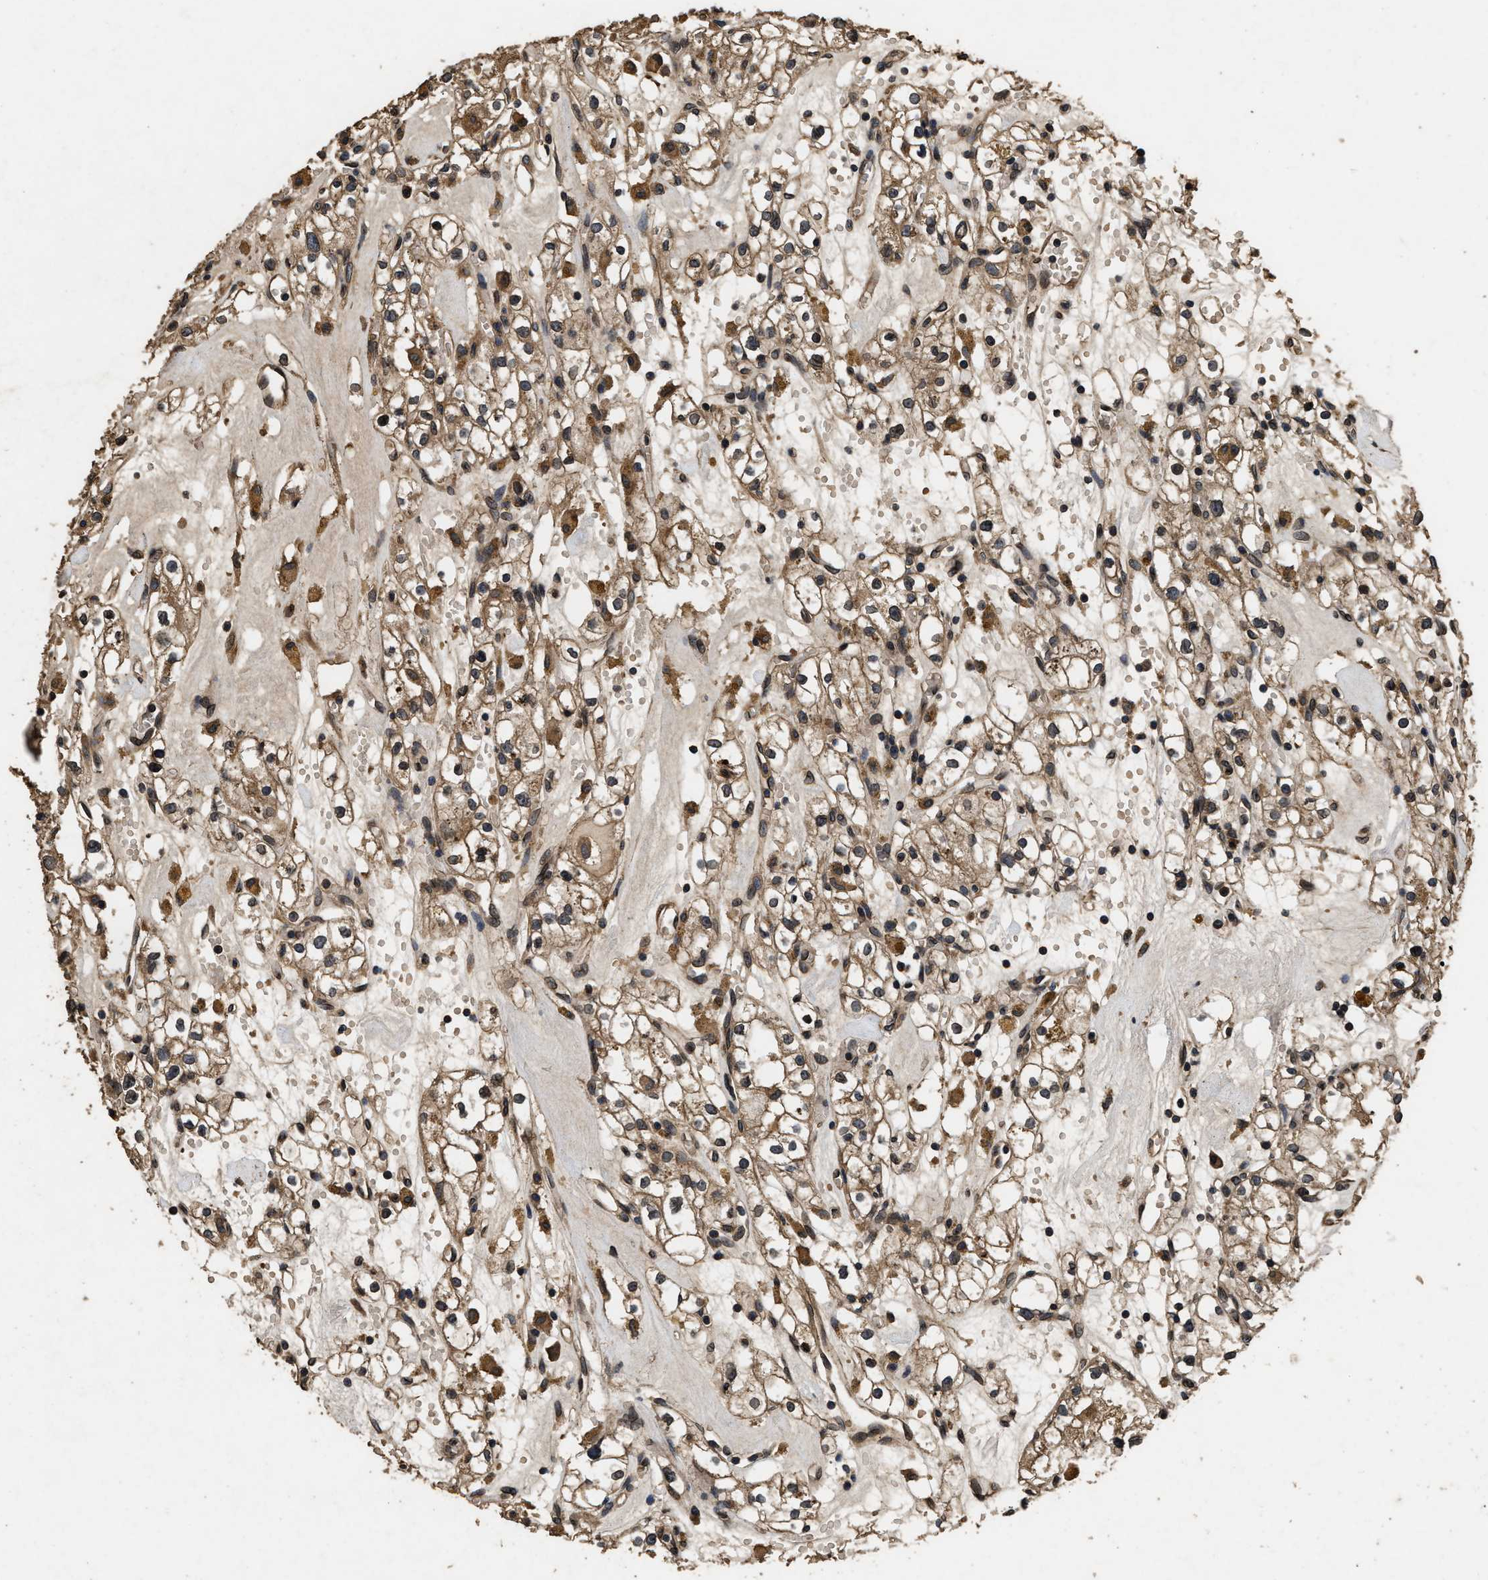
{"staining": {"intensity": "moderate", "quantity": ">75%", "location": "cytoplasmic/membranous"}, "tissue": "renal cancer", "cell_type": "Tumor cells", "image_type": "cancer", "snomed": [{"axis": "morphology", "description": "Adenocarcinoma, NOS"}, {"axis": "topography", "description": "Kidney"}], "caption": "A high-resolution histopathology image shows immunohistochemistry staining of adenocarcinoma (renal), which reveals moderate cytoplasmic/membranous positivity in about >75% of tumor cells.", "gene": "ACCS", "patient": {"sex": "male", "age": 56}}